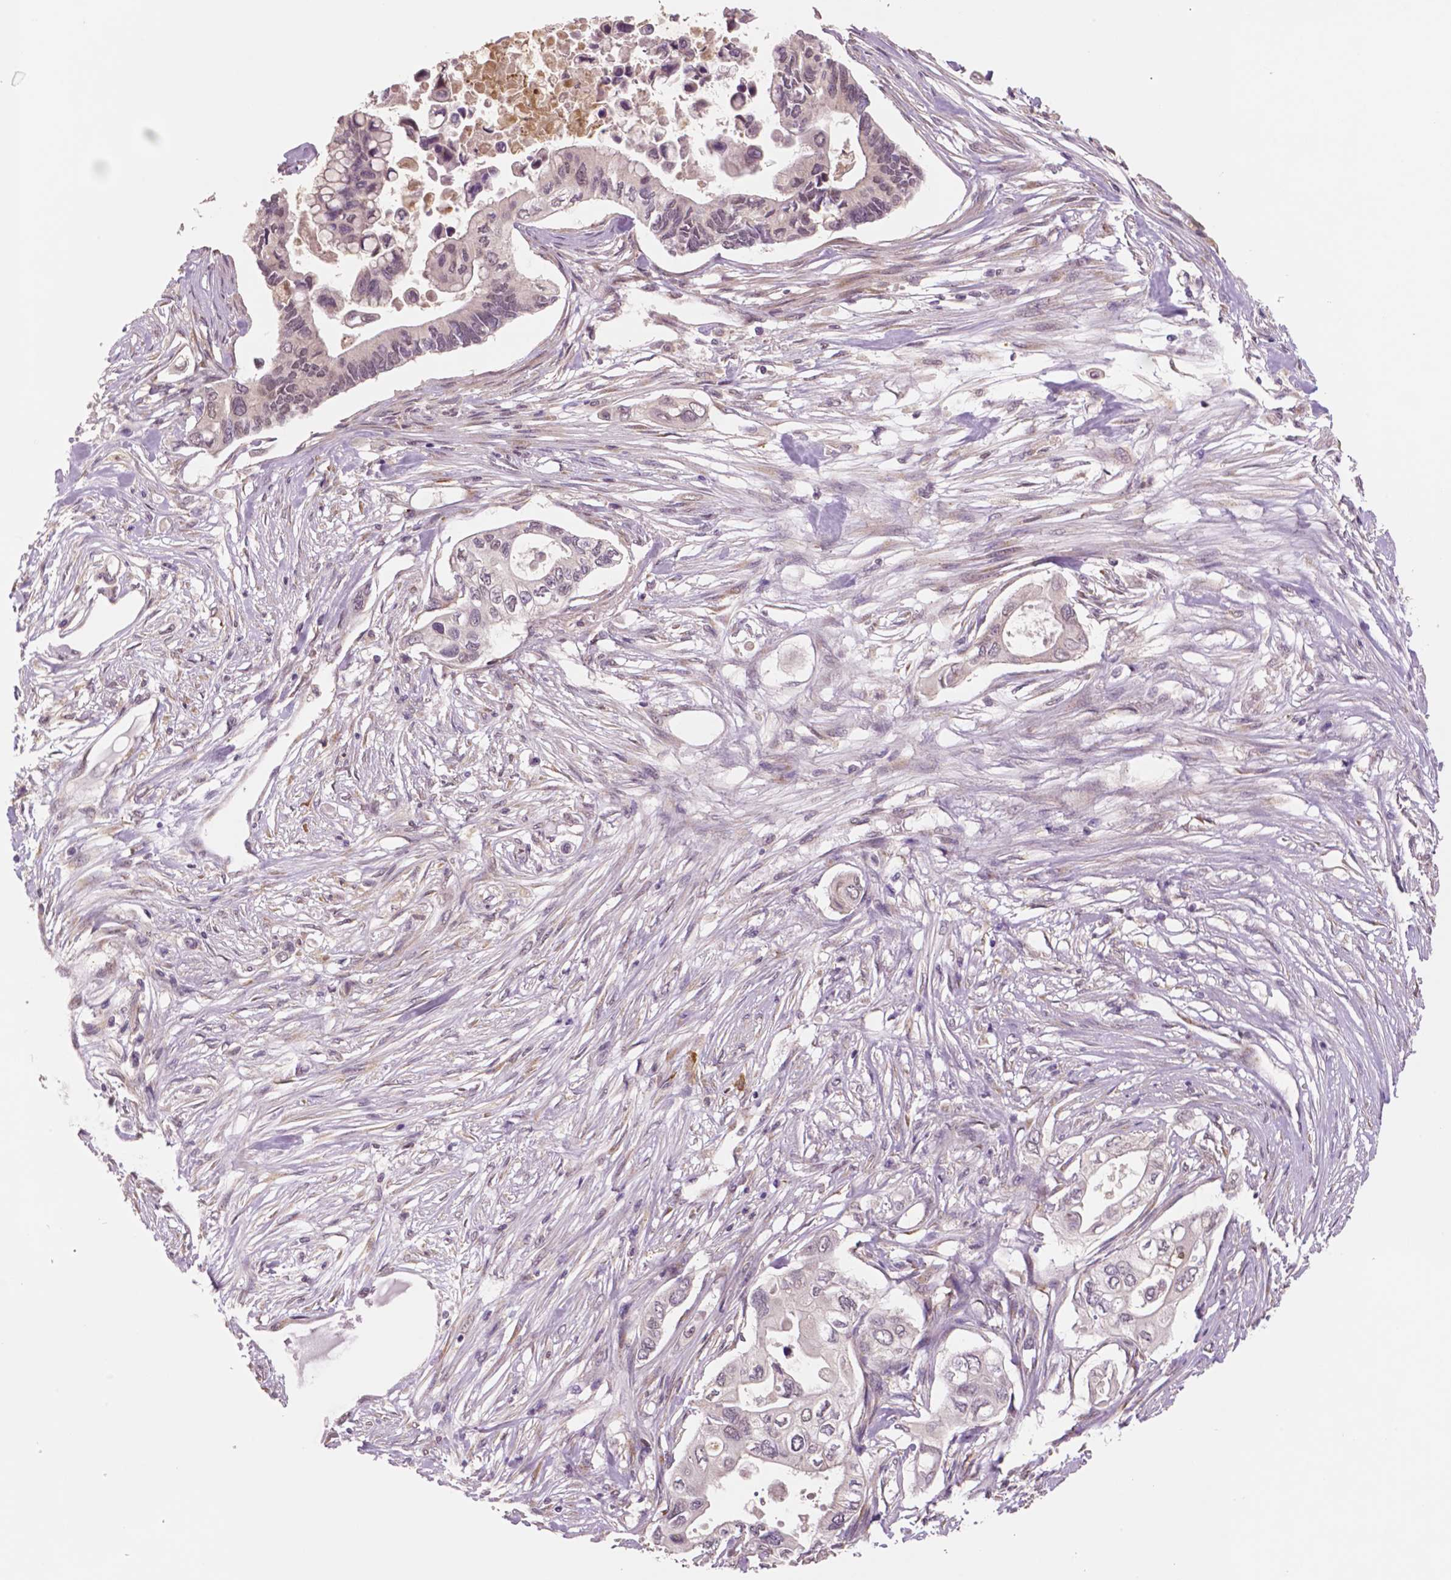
{"staining": {"intensity": "negative", "quantity": "none", "location": "none"}, "tissue": "pancreatic cancer", "cell_type": "Tumor cells", "image_type": "cancer", "snomed": [{"axis": "morphology", "description": "Adenocarcinoma, NOS"}, {"axis": "topography", "description": "Pancreas"}], "caption": "A high-resolution photomicrograph shows immunohistochemistry staining of pancreatic adenocarcinoma, which shows no significant staining in tumor cells. (DAB (3,3'-diaminobenzidine) IHC with hematoxylin counter stain).", "gene": "STAT3", "patient": {"sex": "female", "age": 63}}